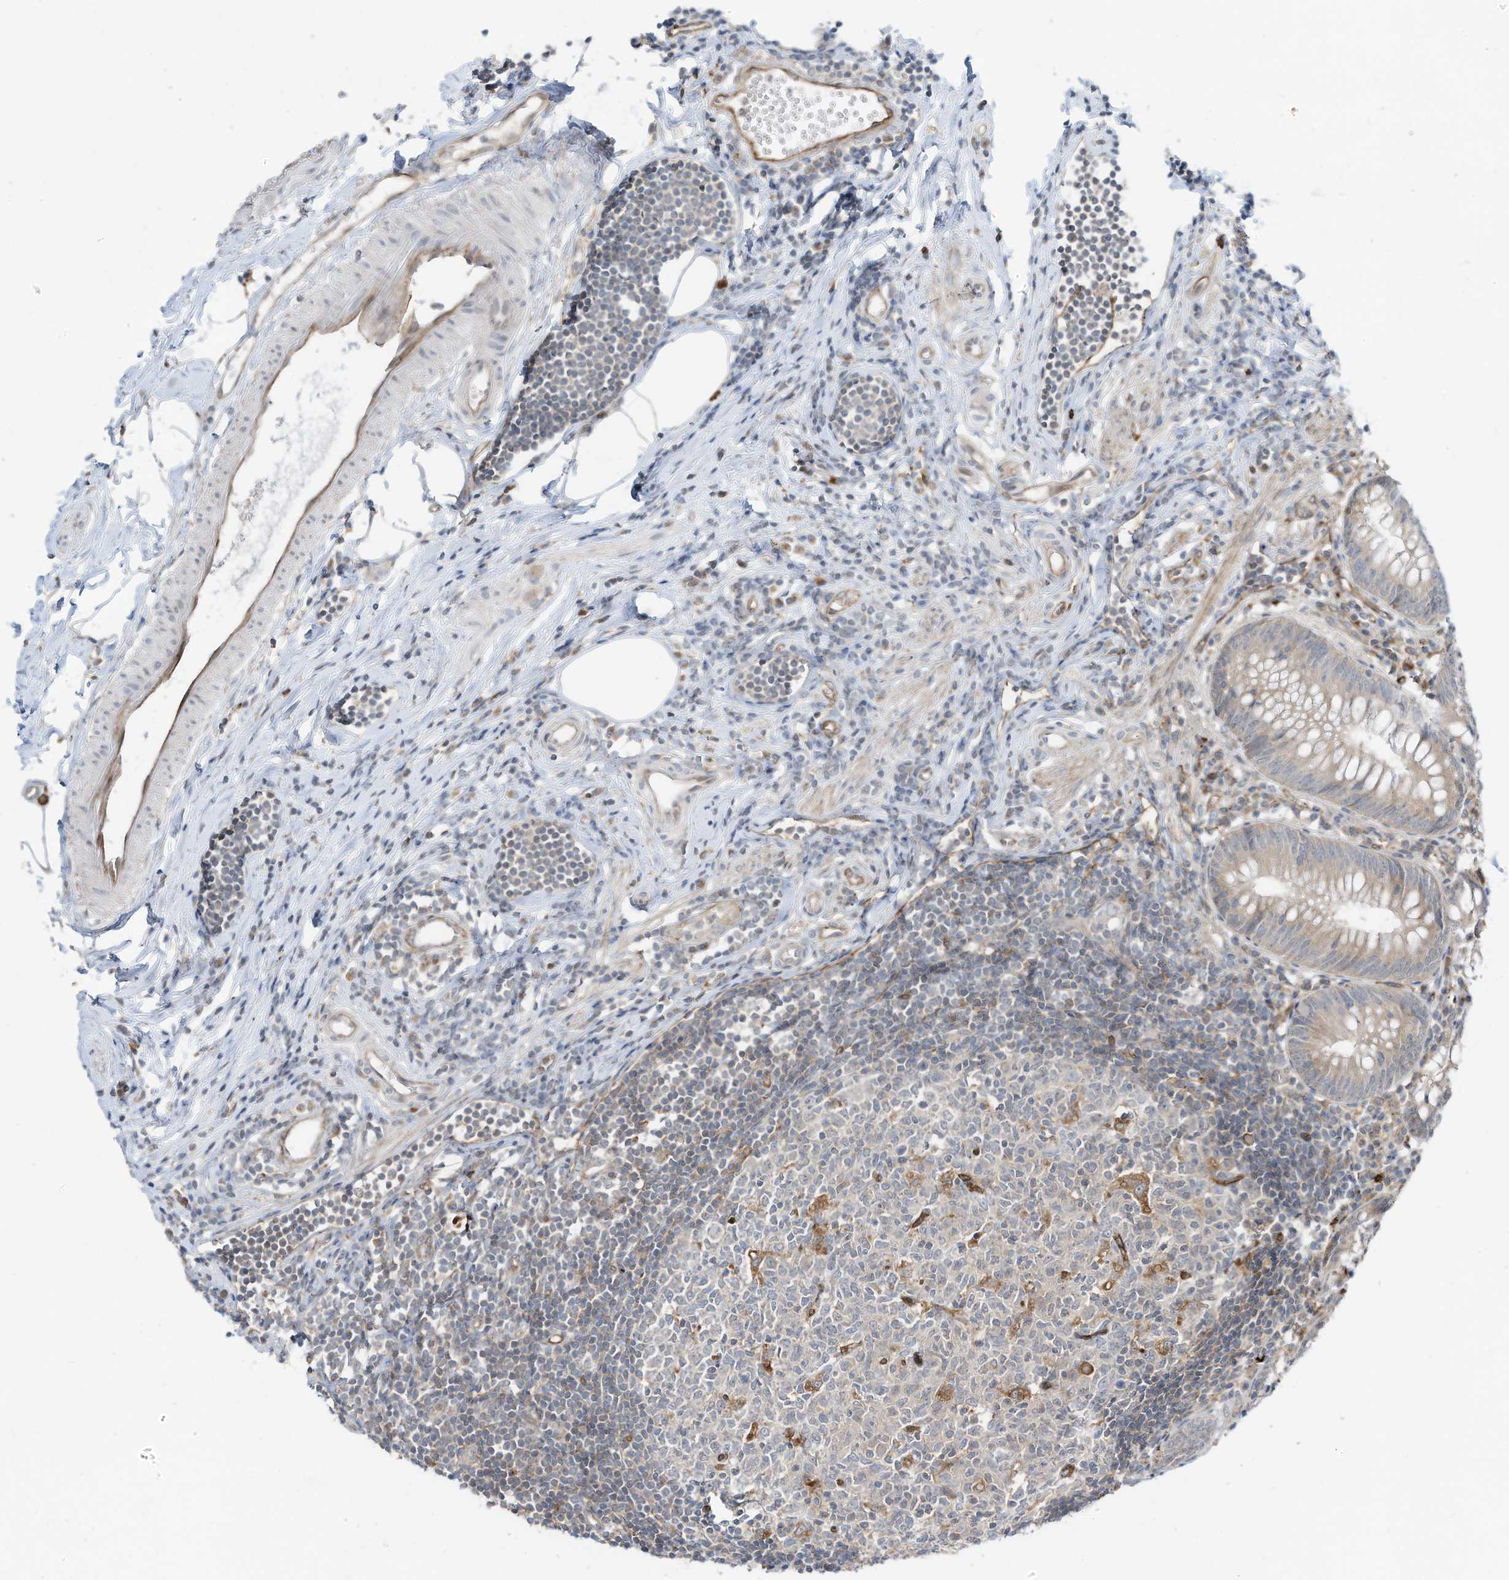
{"staining": {"intensity": "weak", "quantity": "25%-75%", "location": "cytoplasmic/membranous"}, "tissue": "appendix", "cell_type": "Glandular cells", "image_type": "normal", "snomed": [{"axis": "morphology", "description": "Normal tissue, NOS"}, {"axis": "topography", "description": "Appendix"}], "caption": "The histopathology image reveals staining of benign appendix, revealing weak cytoplasmic/membranous protein positivity (brown color) within glandular cells. (Brightfield microscopy of DAB IHC at high magnification).", "gene": "DZIP3", "patient": {"sex": "female", "age": 54}}